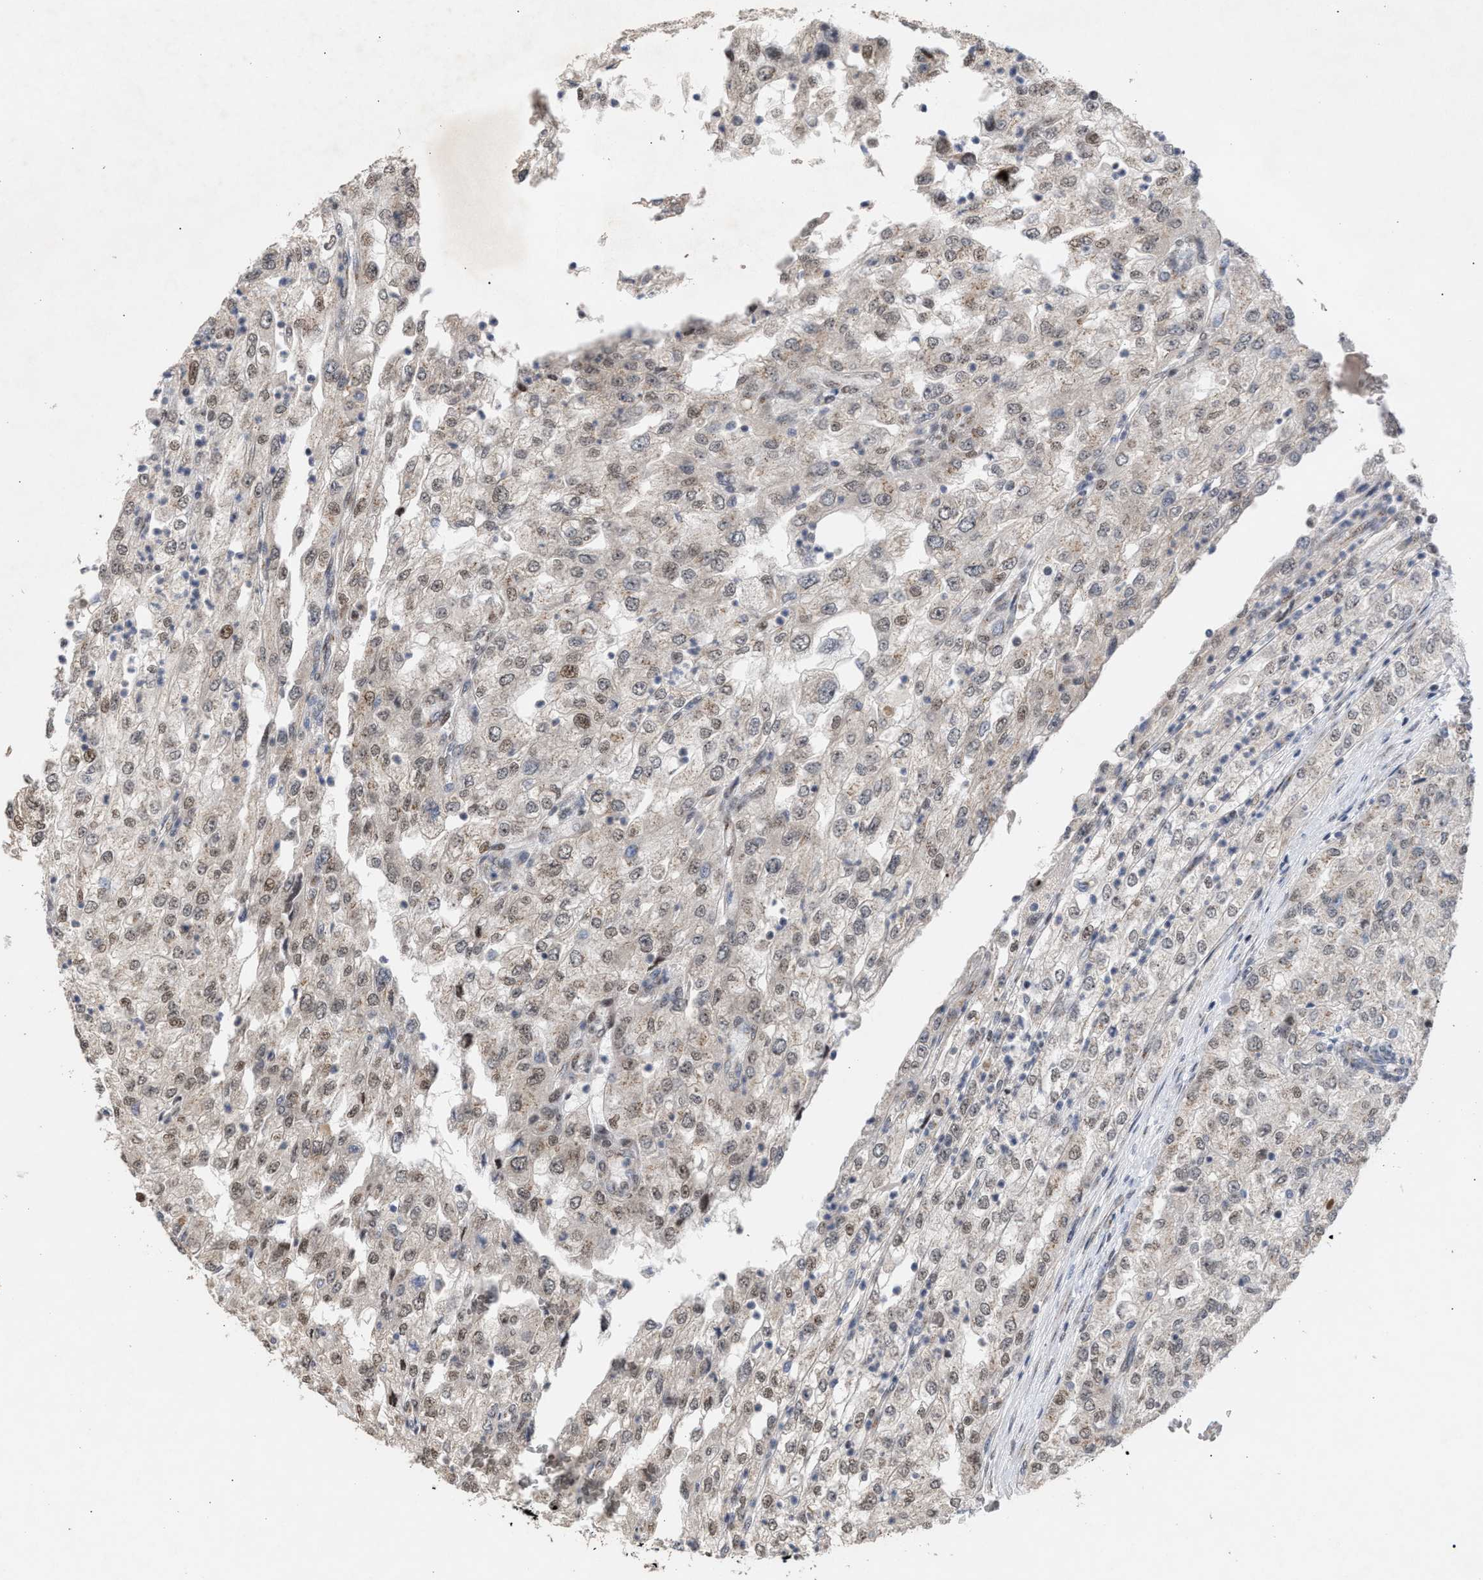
{"staining": {"intensity": "weak", "quantity": "<25%", "location": "cytoplasmic/membranous,nuclear"}, "tissue": "renal cancer", "cell_type": "Tumor cells", "image_type": "cancer", "snomed": [{"axis": "morphology", "description": "Adenocarcinoma, NOS"}, {"axis": "topography", "description": "Kidney"}], "caption": "DAB immunohistochemical staining of human renal cancer displays no significant positivity in tumor cells.", "gene": "MKNK2", "patient": {"sex": "female", "age": 54}}